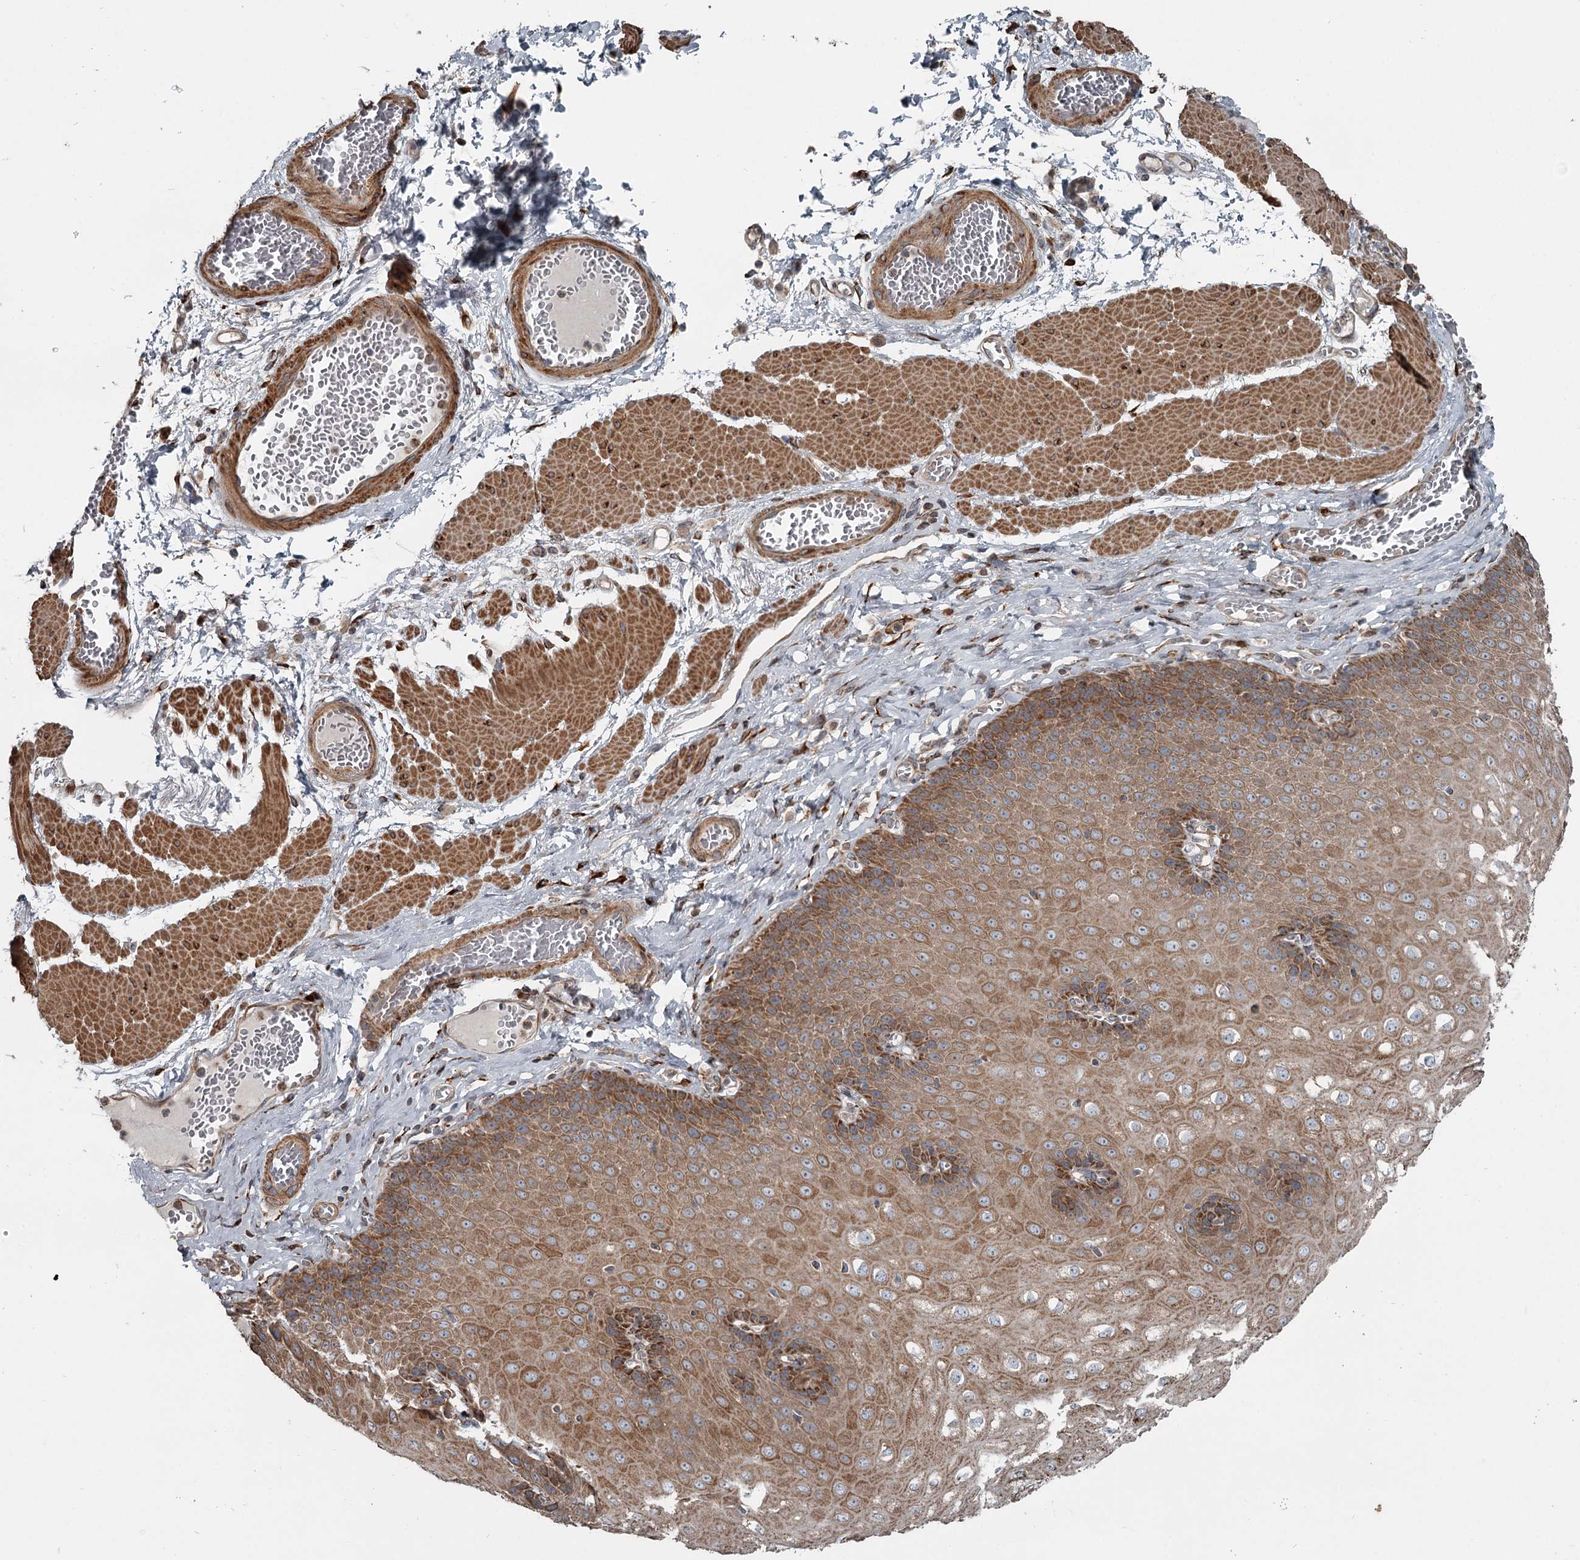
{"staining": {"intensity": "strong", "quantity": ">75%", "location": "cytoplasmic/membranous"}, "tissue": "esophagus", "cell_type": "Squamous epithelial cells", "image_type": "normal", "snomed": [{"axis": "morphology", "description": "Normal tissue, NOS"}, {"axis": "topography", "description": "Esophagus"}], "caption": "Immunohistochemical staining of unremarkable human esophagus displays strong cytoplasmic/membranous protein staining in about >75% of squamous epithelial cells. The protein of interest is stained brown, and the nuclei are stained in blue (DAB IHC with brightfield microscopy, high magnification).", "gene": "RASSF8", "patient": {"sex": "male", "age": 60}}